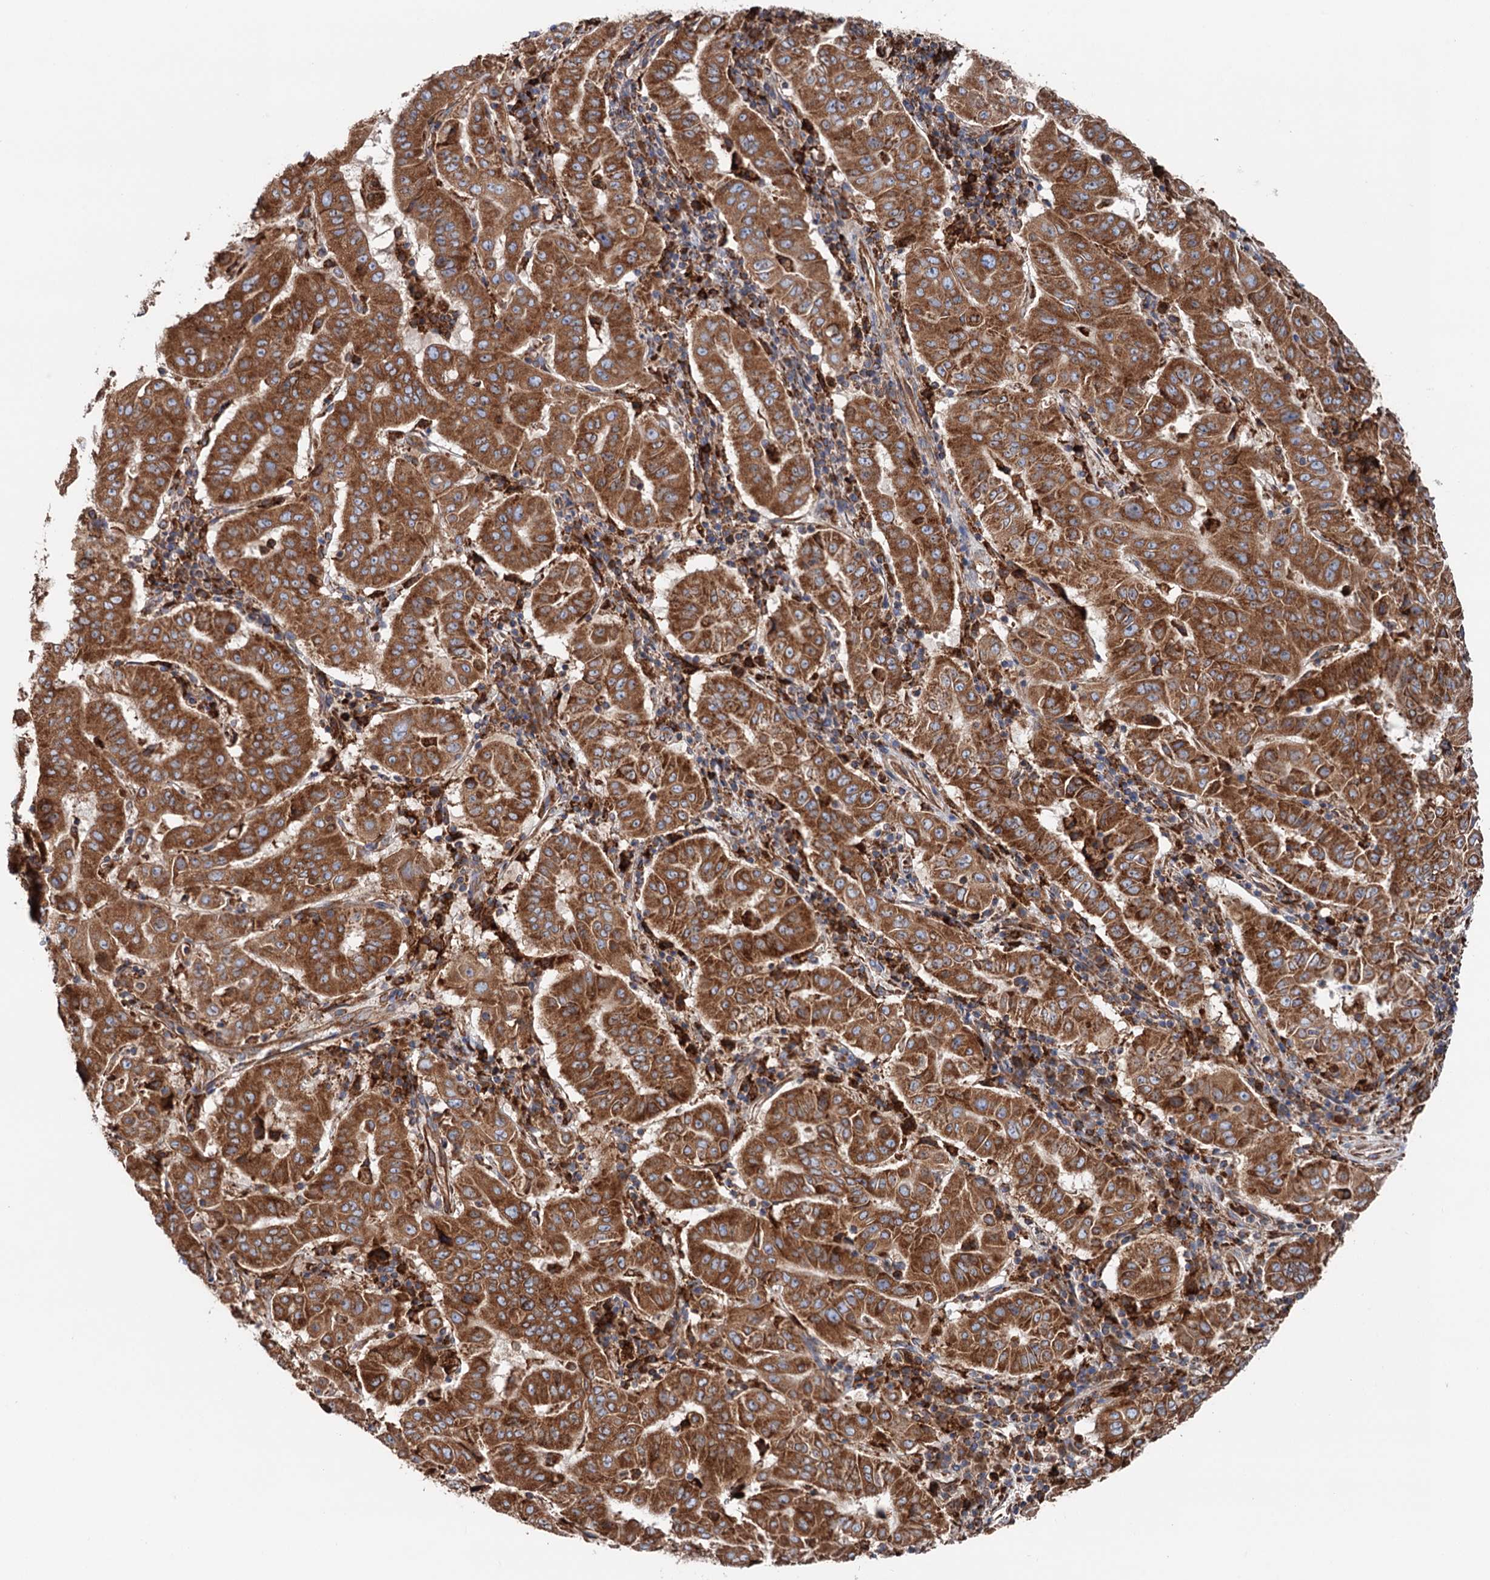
{"staining": {"intensity": "moderate", "quantity": ">75%", "location": "cytoplasmic/membranous"}, "tissue": "pancreatic cancer", "cell_type": "Tumor cells", "image_type": "cancer", "snomed": [{"axis": "morphology", "description": "Adenocarcinoma, NOS"}, {"axis": "topography", "description": "Pancreas"}], "caption": "Immunohistochemistry (IHC) staining of pancreatic cancer, which demonstrates medium levels of moderate cytoplasmic/membranous positivity in about >75% of tumor cells indicating moderate cytoplasmic/membranous protein staining. The staining was performed using DAB (brown) for protein detection and nuclei were counterstained in hematoxylin (blue).", "gene": "ERP29", "patient": {"sex": "male", "age": 63}}